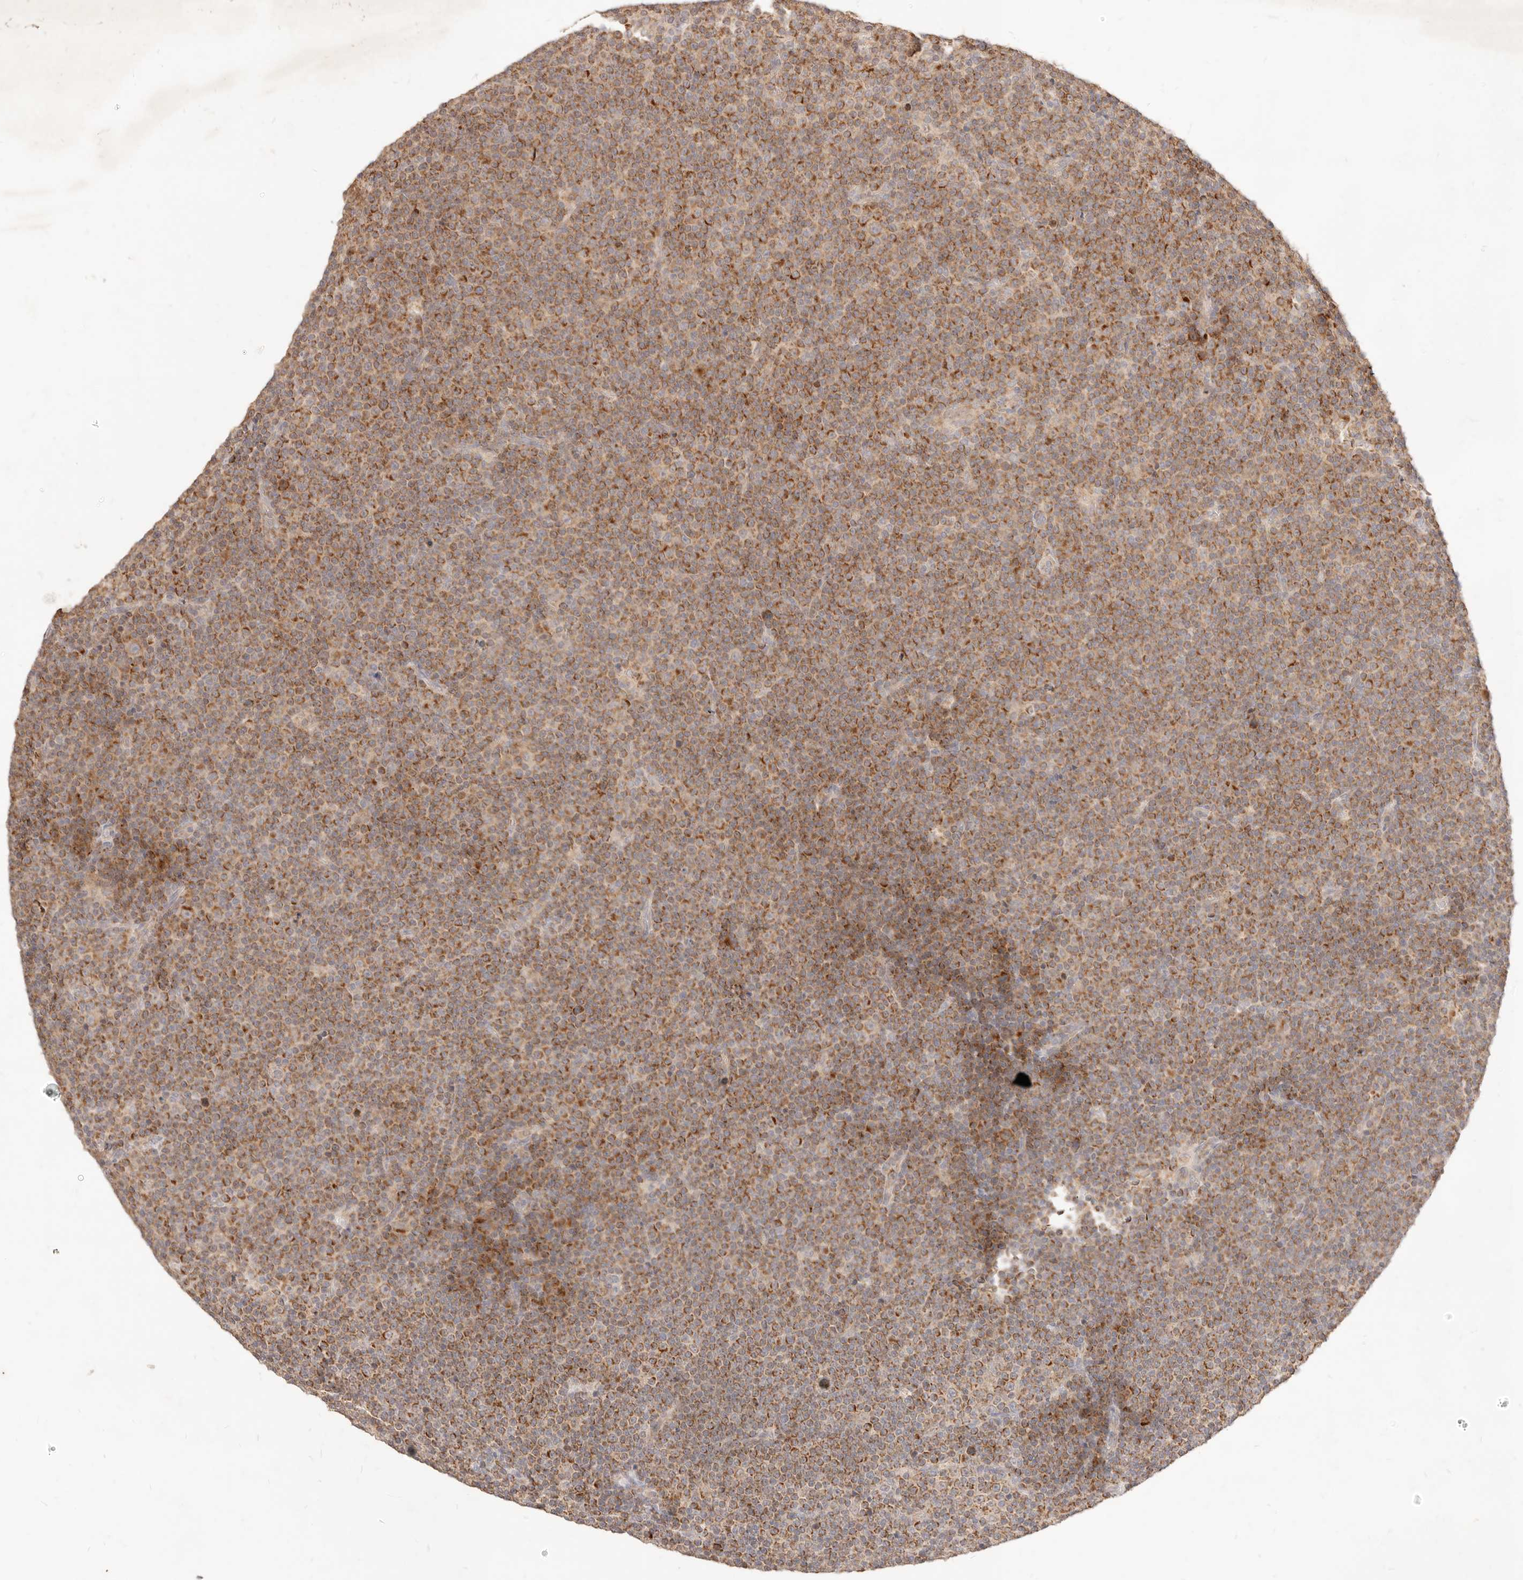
{"staining": {"intensity": "moderate", "quantity": ">75%", "location": "cytoplasmic/membranous"}, "tissue": "lymphoma", "cell_type": "Tumor cells", "image_type": "cancer", "snomed": [{"axis": "morphology", "description": "Malignant lymphoma, non-Hodgkin's type, Low grade"}, {"axis": "topography", "description": "Lymph node"}], "caption": "Immunohistochemical staining of human low-grade malignant lymphoma, non-Hodgkin's type displays medium levels of moderate cytoplasmic/membranous protein expression in about >75% of tumor cells.", "gene": "RUBCNL", "patient": {"sex": "female", "age": 67}}